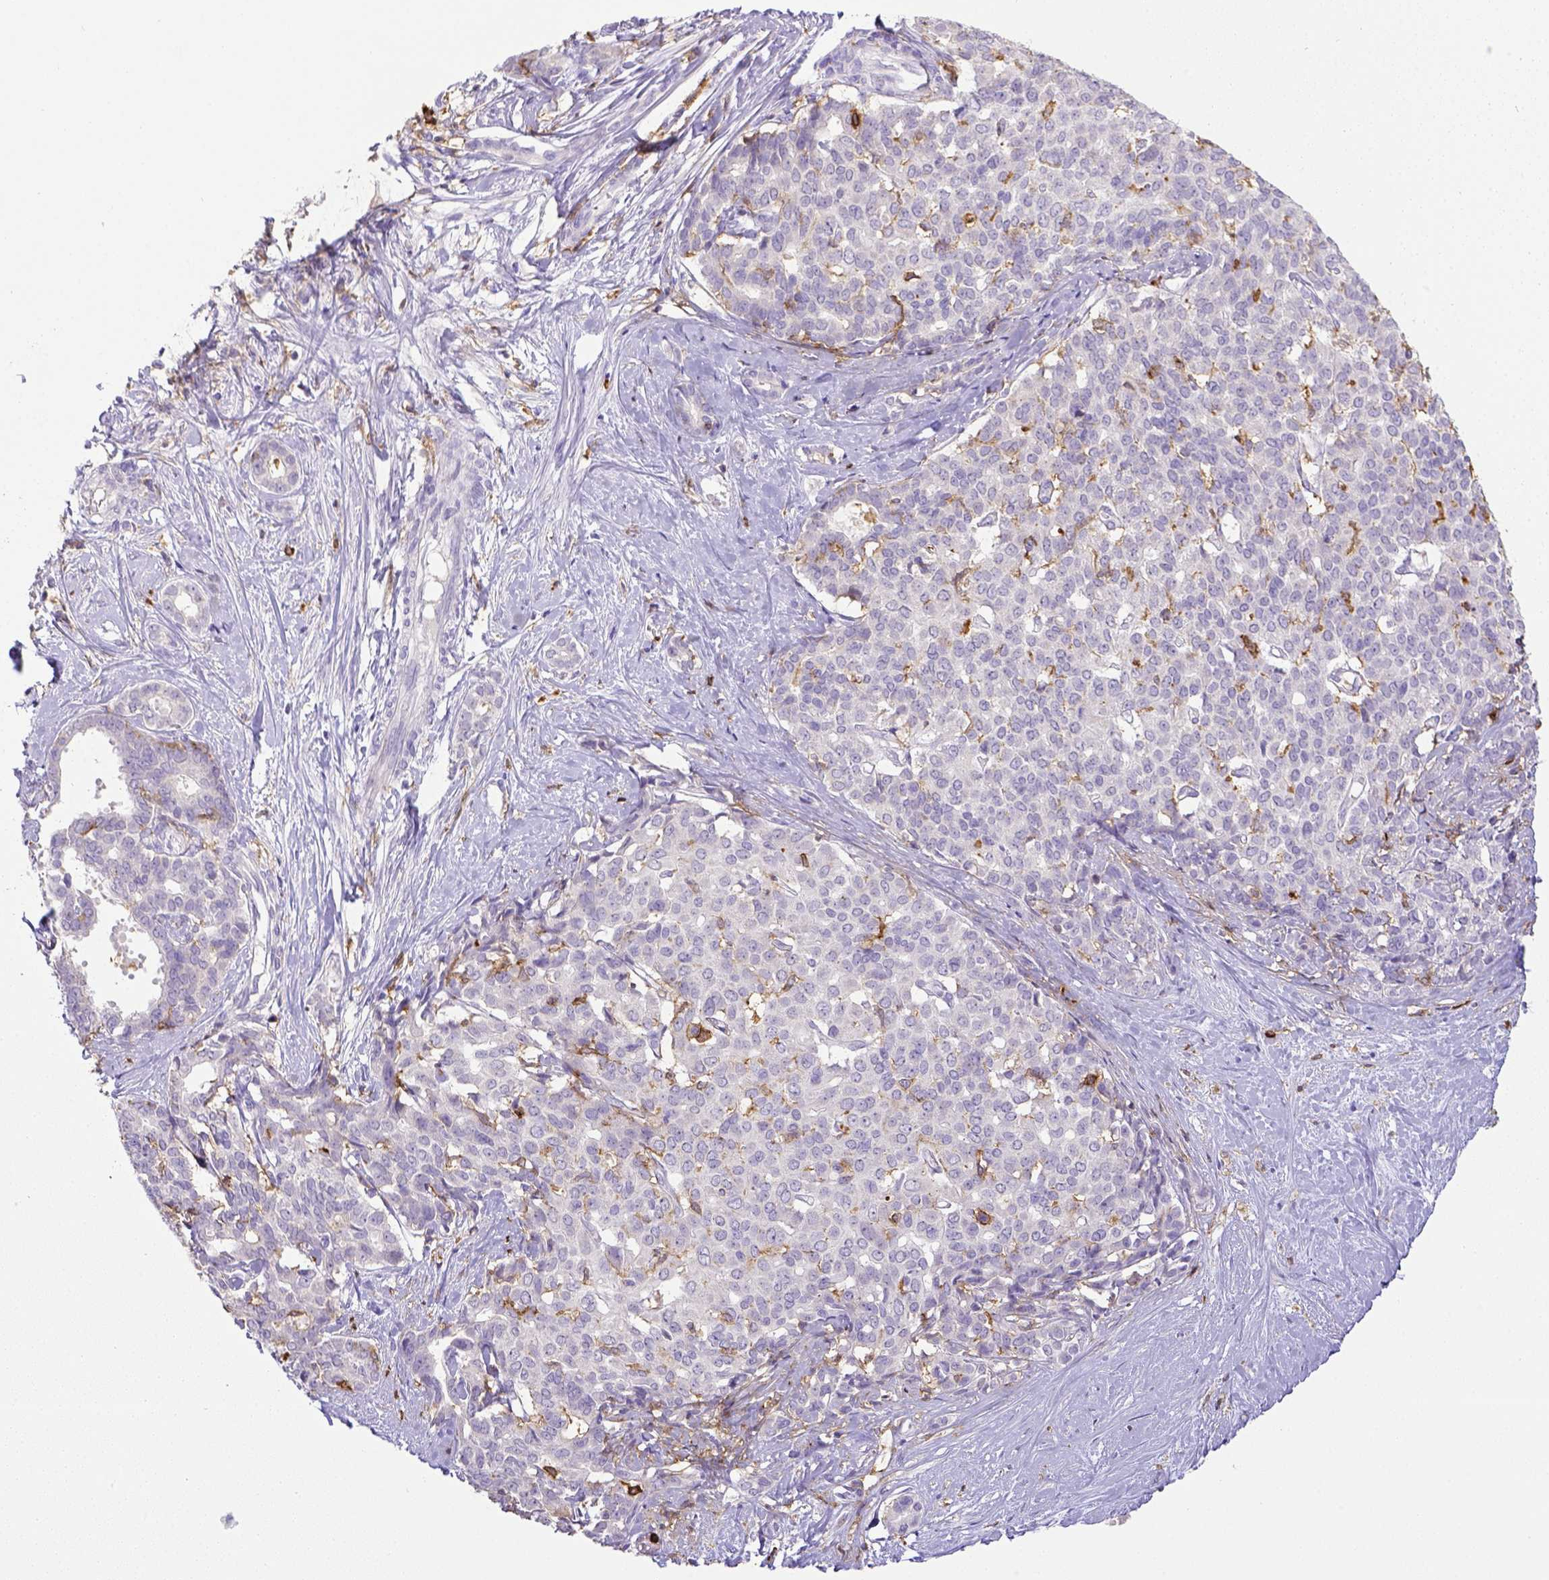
{"staining": {"intensity": "negative", "quantity": "none", "location": "none"}, "tissue": "liver cancer", "cell_type": "Tumor cells", "image_type": "cancer", "snomed": [{"axis": "morphology", "description": "Cholangiocarcinoma"}, {"axis": "topography", "description": "Liver"}], "caption": "This is a photomicrograph of IHC staining of cholangiocarcinoma (liver), which shows no expression in tumor cells. (Immunohistochemistry (ihc), brightfield microscopy, high magnification).", "gene": "ITGAM", "patient": {"sex": "female", "age": 47}}